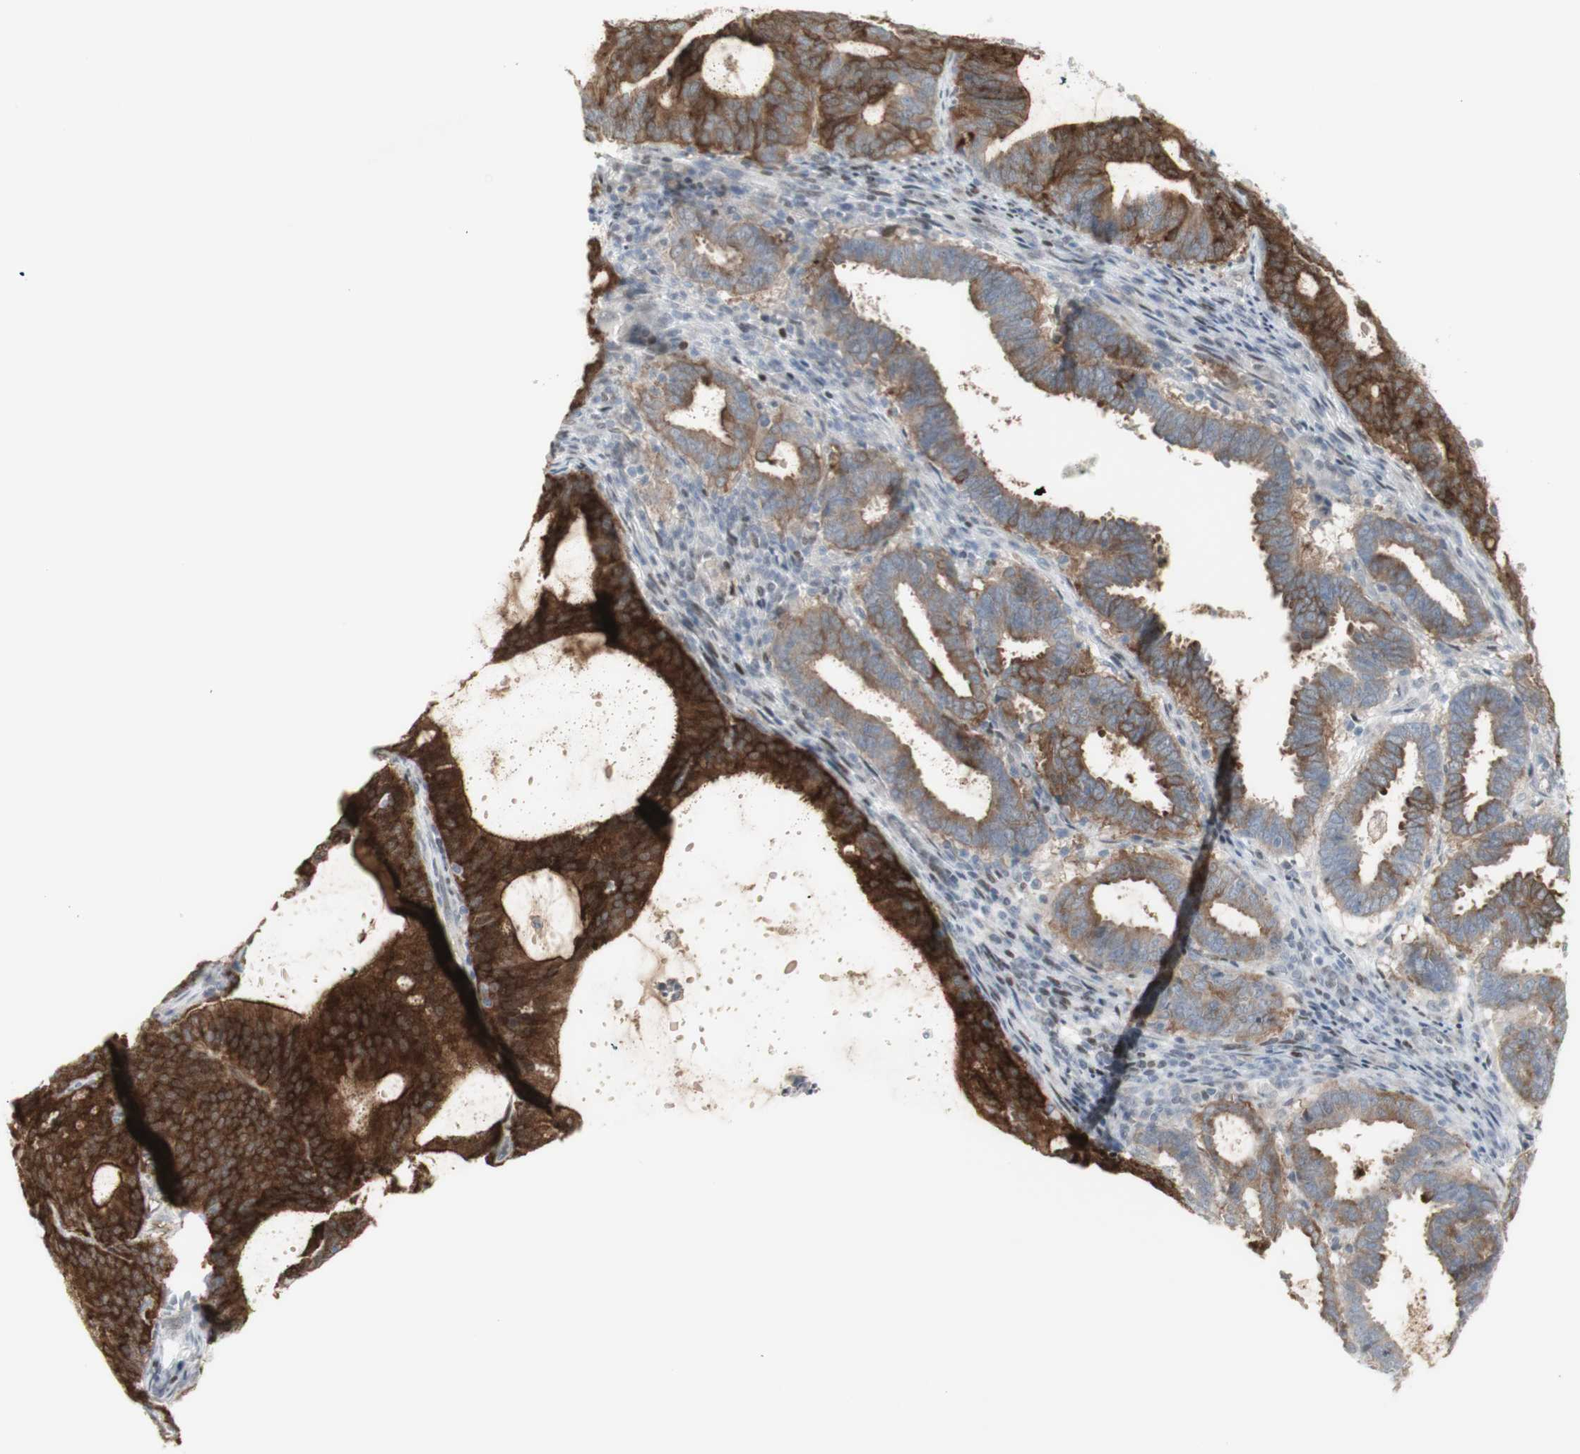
{"staining": {"intensity": "strong", "quantity": ">75%", "location": "cytoplasmic/membranous"}, "tissue": "endometrial cancer", "cell_type": "Tumor cells", "image_type": "cancer", "snomed": [{"axis": "morphology", "description": "Adenocarcinoma, NOS"}, {"axis": "topography", "description": "Uterus"}], "caption": "The immunohistochemical stain highlights strong cytoplasmic/membranous positivity in tumor cells of endometrial adenocarcinoma tissue.", "gene": "C1orf116", "patient": {"sex": "female", "age": 83}}